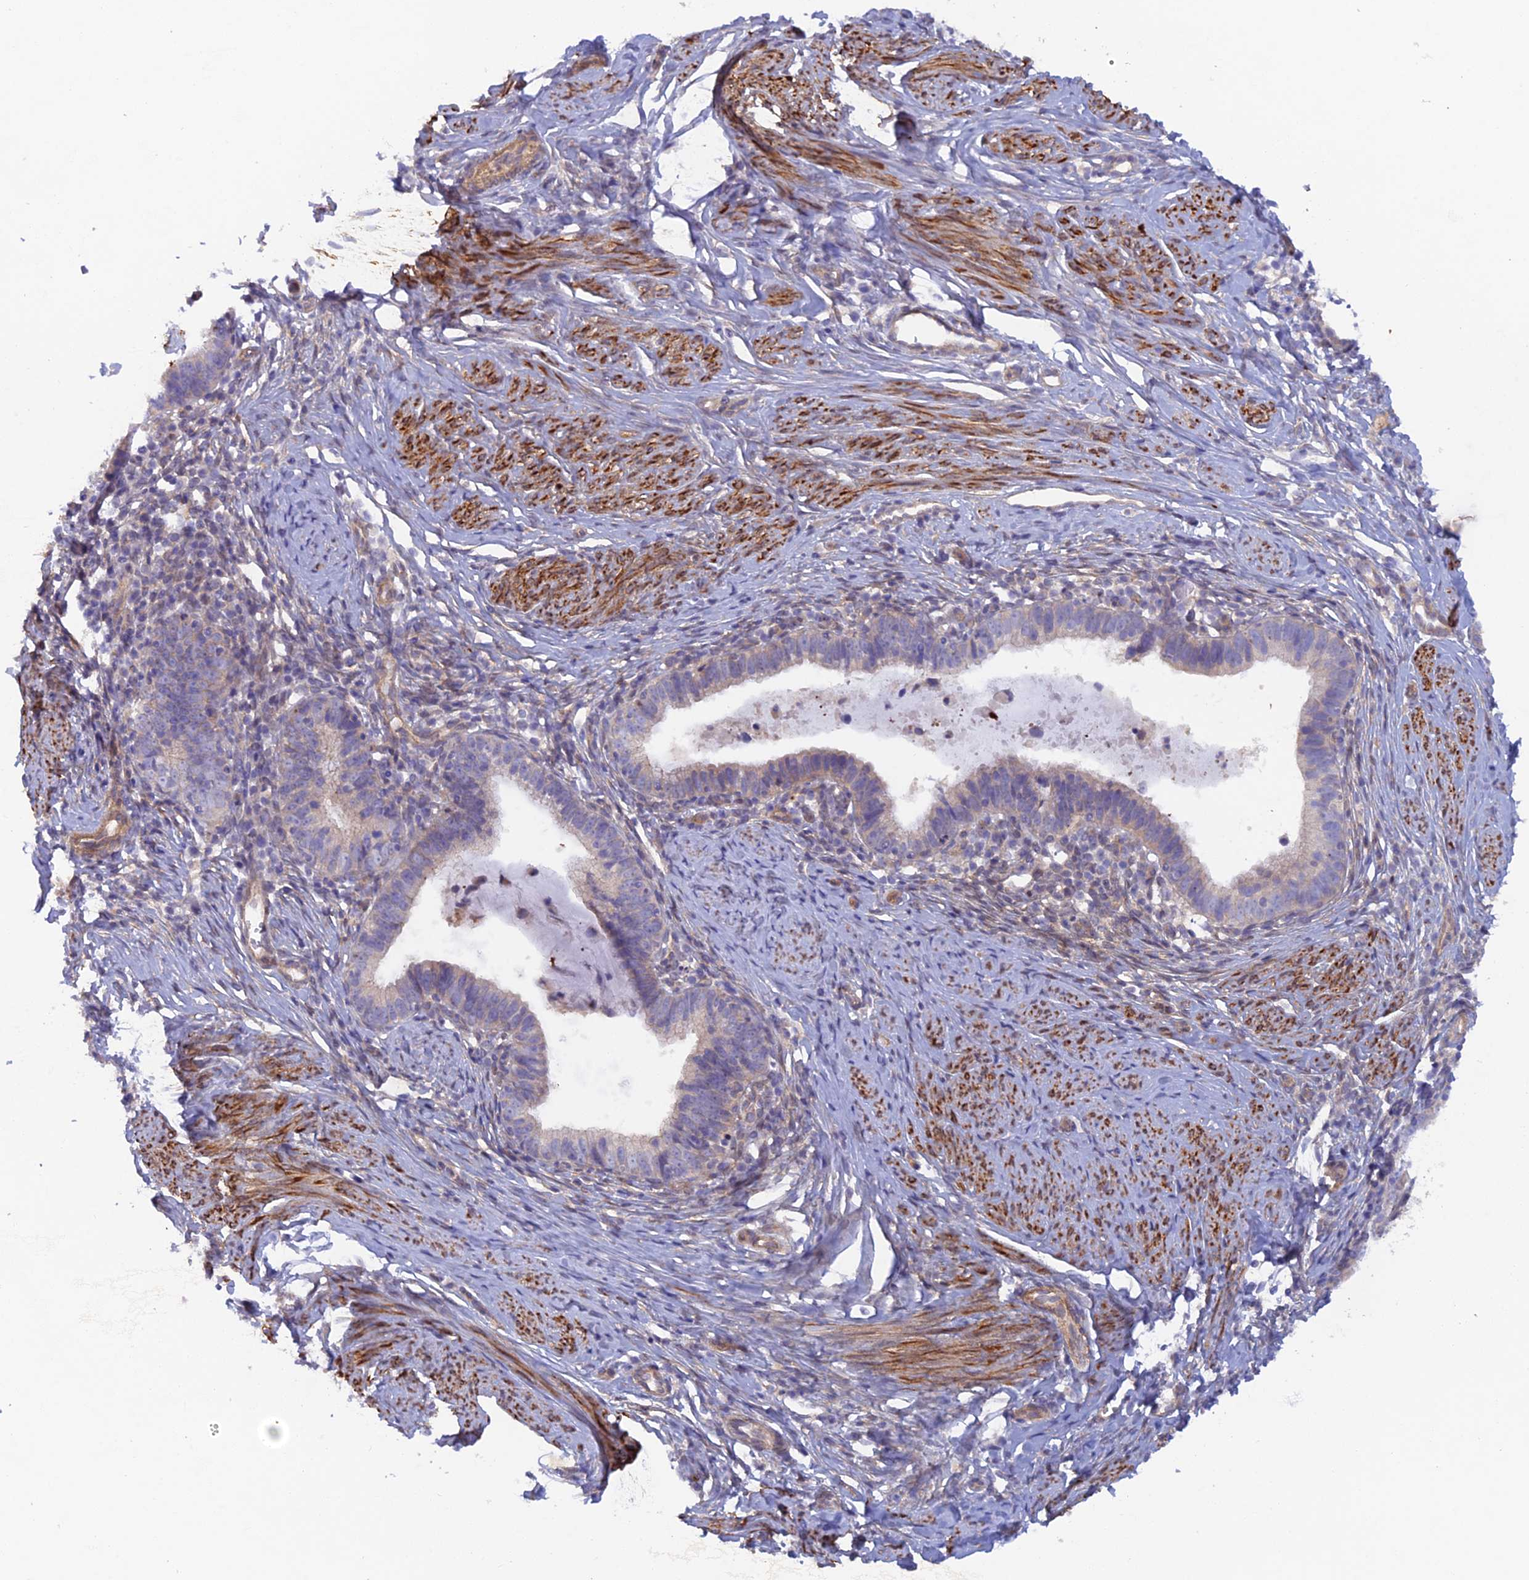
{"staining": {"intensity": "weak", "quantity": "<25%", "location": "cytoplasmic/membranous"}, "tissue": "cervical cancer", "cell_type": "Tumor cells", "image_type": "cancer", "snomed": [{"axis": "morphology", "description": "Adenocarcinoma, NOS"}, {"axis": "topography", "description": "Cervix"}], "caption": "An immunohistochemistry photomicrograph of cervical adenocarcinoma is shown. There is no staining in tumor cells of cervical adenocarcinoma.", "gene": "FZR1", "patient": {"sex": "female", "age": 36}}